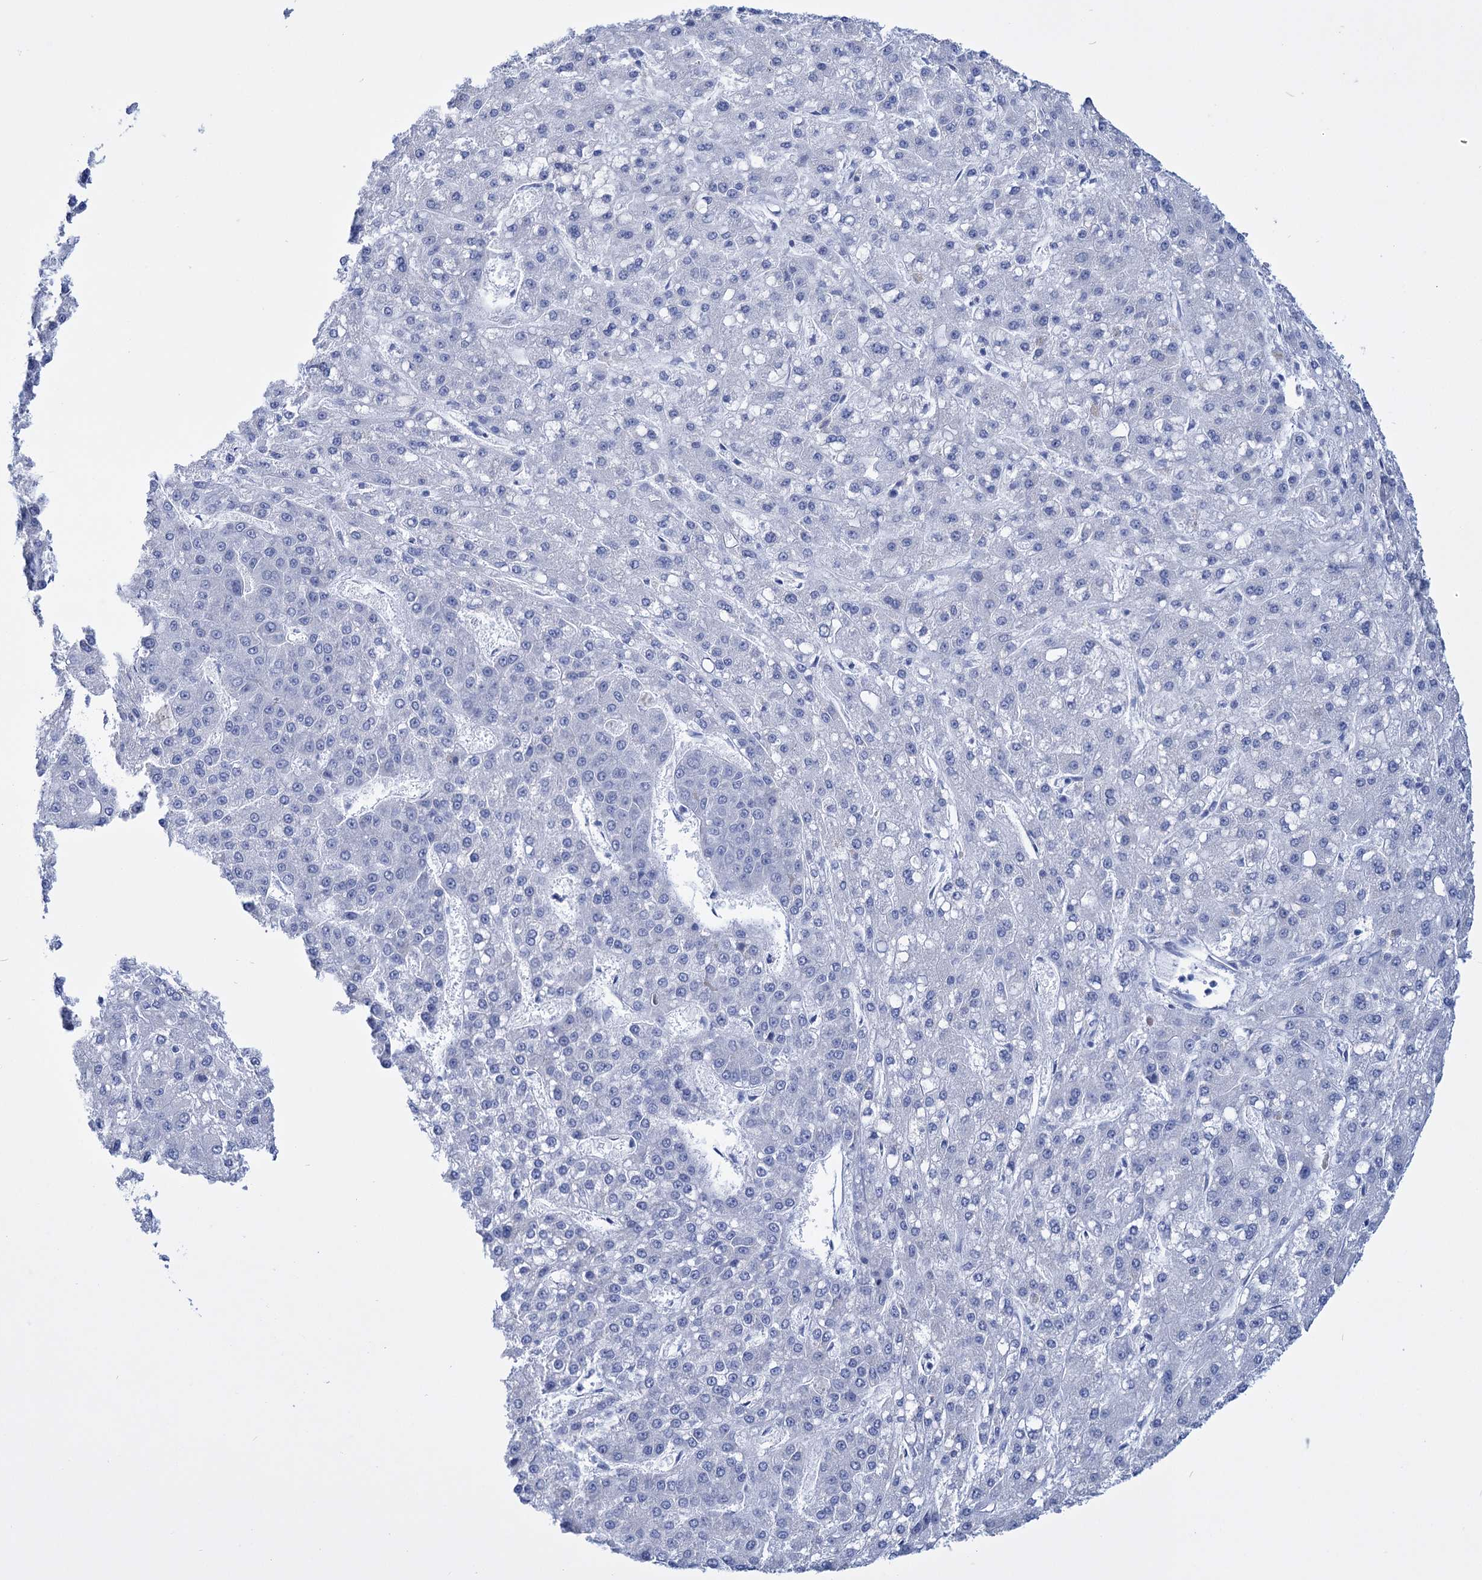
{"staining": {"intensity": "negative", "quantity": "none", "location": "none"}, "tissue": "liver cancer", "cell_type": "Tumor cells", "image_type": "cancer", "snomed": [{"axis": "morphology", "description": "Carcinoma, Hepatocellular, NOS"}, {"axis": "topography", "description": "Liver"}], "caption": "An image of human liver cancer is negative for staining in tumor cells.", "gene": "FBXW12", "patient": {"sex": "male", "age": 67}}